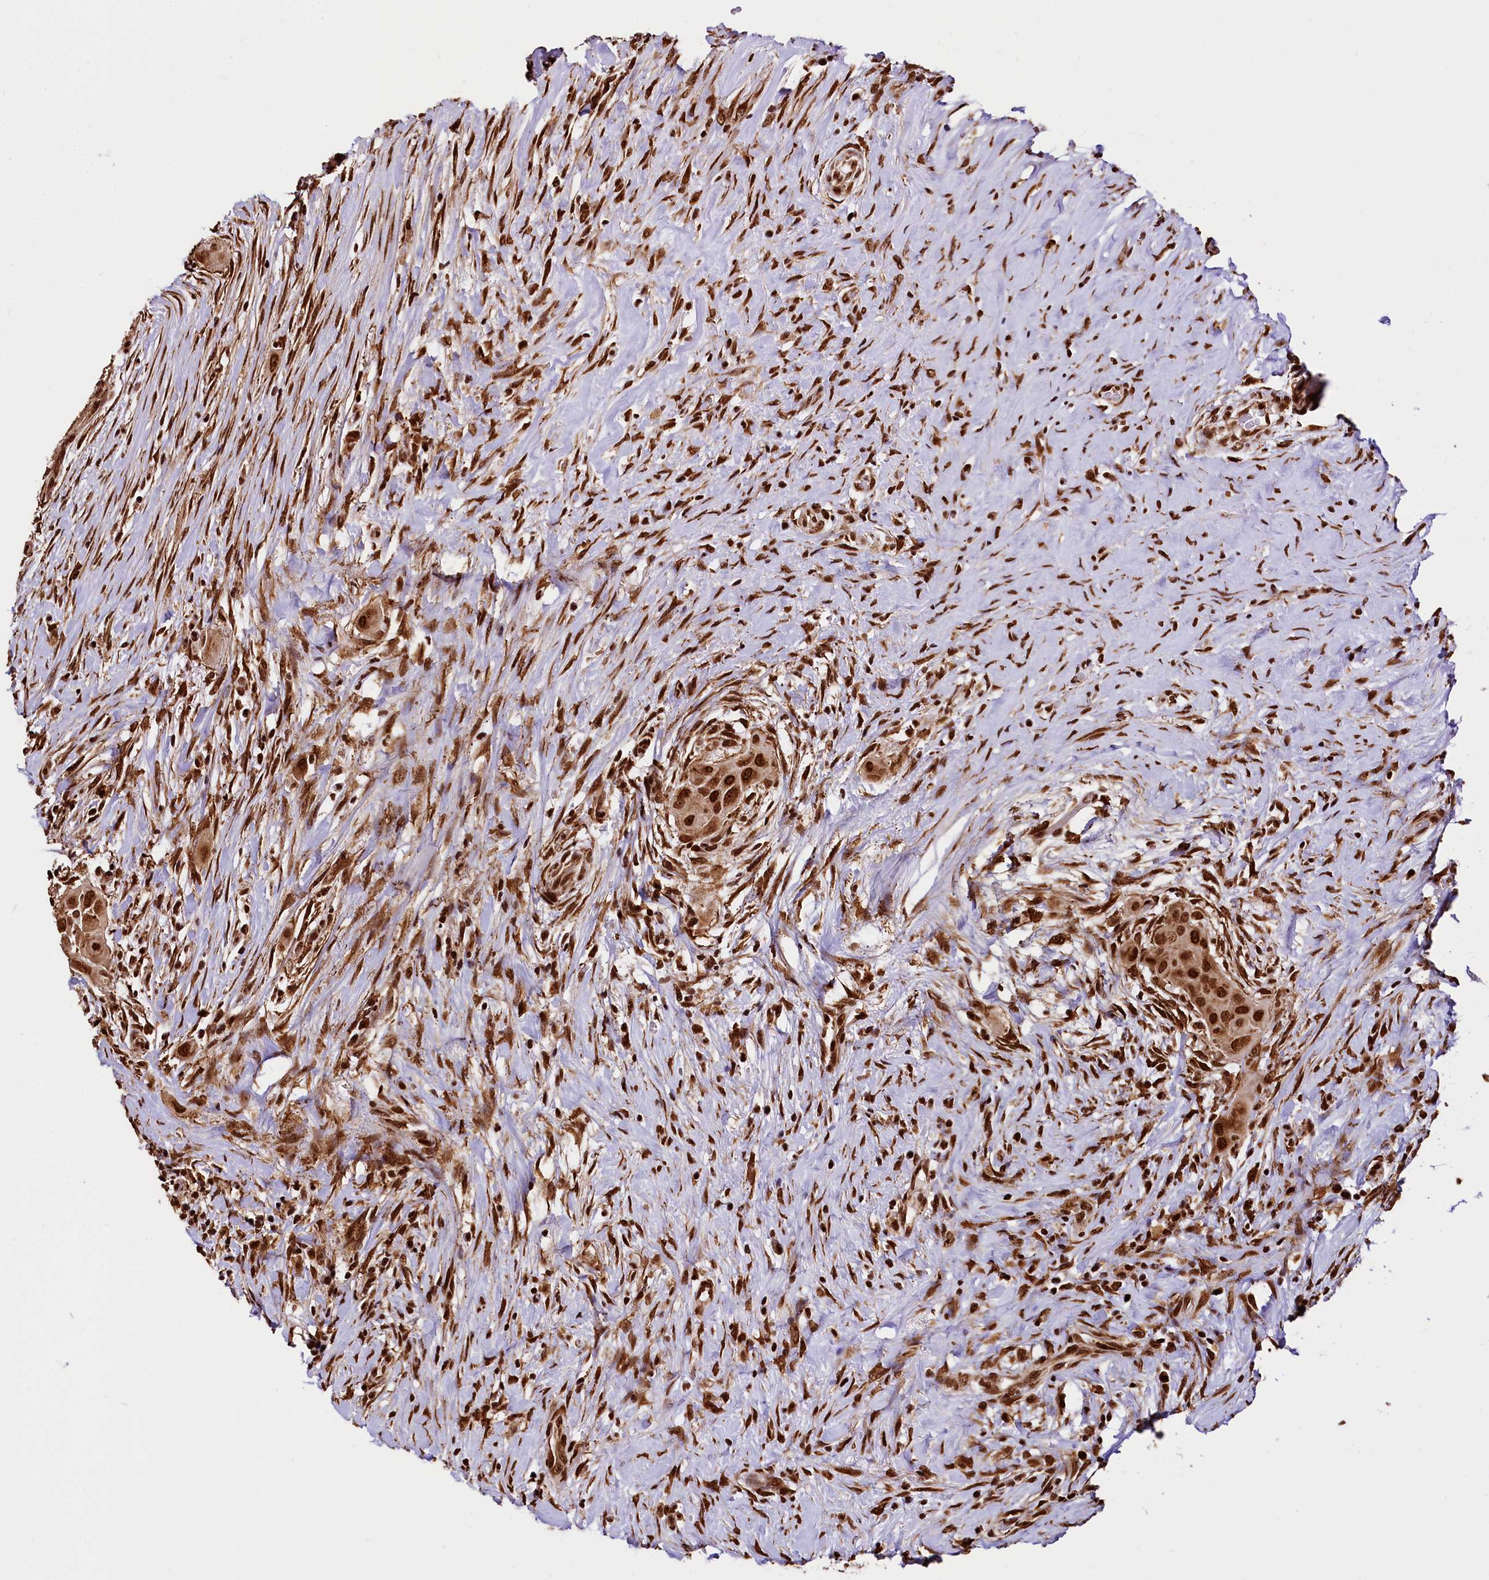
{"staining": {"intensity": "strong", "quantity": ">75%", "location": "nuclear"}, "tissue": "thyroid cancer", "cell_type": "Tumor cells", "image_type": "cancer", "snomed": [{"axis": "morphology", "description": "Papillary adenocarcinoma, NOS"}, {"axis": "topography", "description": "Thyroid gland"}], "caption": "This histopathology image shows immunohistochemistry staining of thyroid cancer, with high strong nuclear positivity in about >75% of tumor cells.", "gene": "PDS5B", "patient": {"sex": "female", "age": 59}}